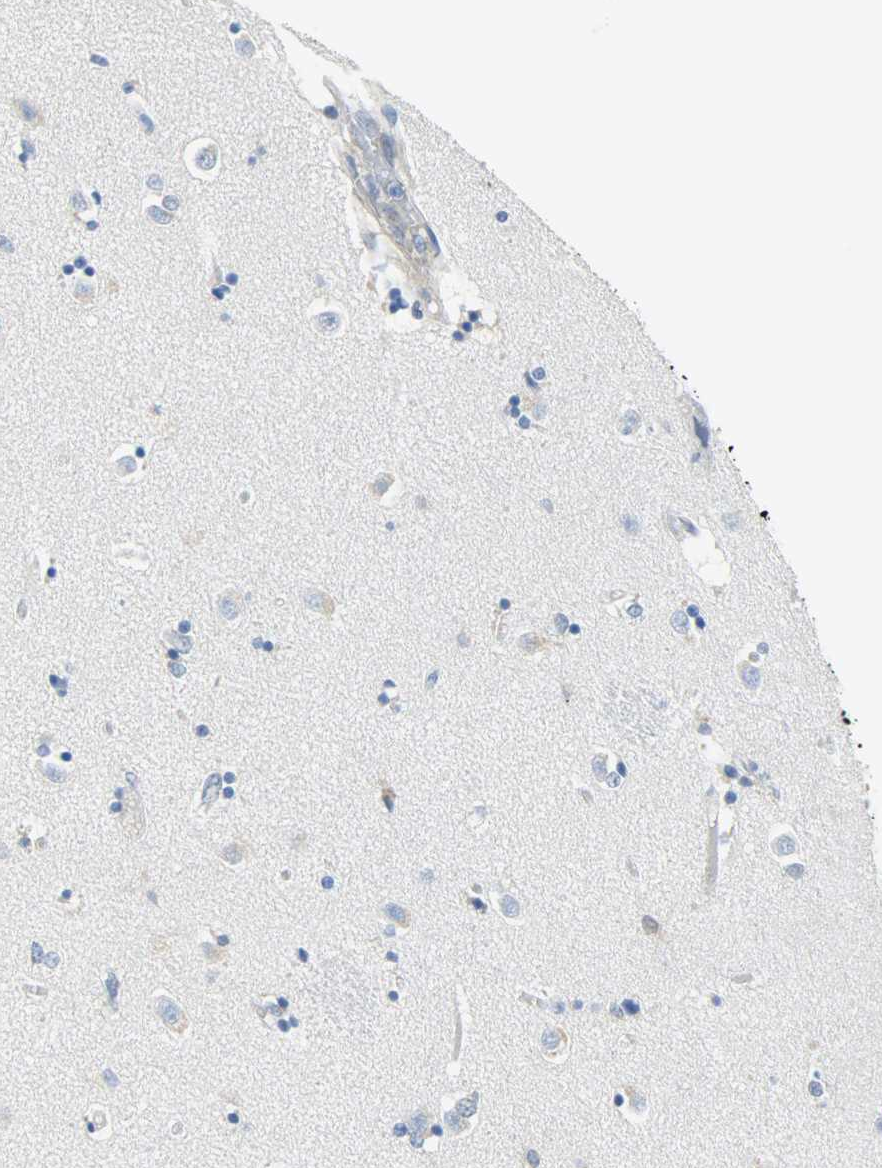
{"staining": {"intensity": "negative", "quantity": "none", "location": "none"}, "tissue": "caudate", "cell_type": "Glial cells", "image_type": "normal", "snomed": [{"axis": "morphology", "description": "Normal tissue, NOS"}, {"axis": "topography", "description": "Lateral ventricle wall"}], "caption": "This micrograph is of unremarkable caudate stained with immunohistochemistry (IHC) to label a protein in brown with the nuclei are counter-stained blue. There is no expression in glial cells.", "gene": "EIF4EBP1", "patient": {"sex": "female", "age": 54}}